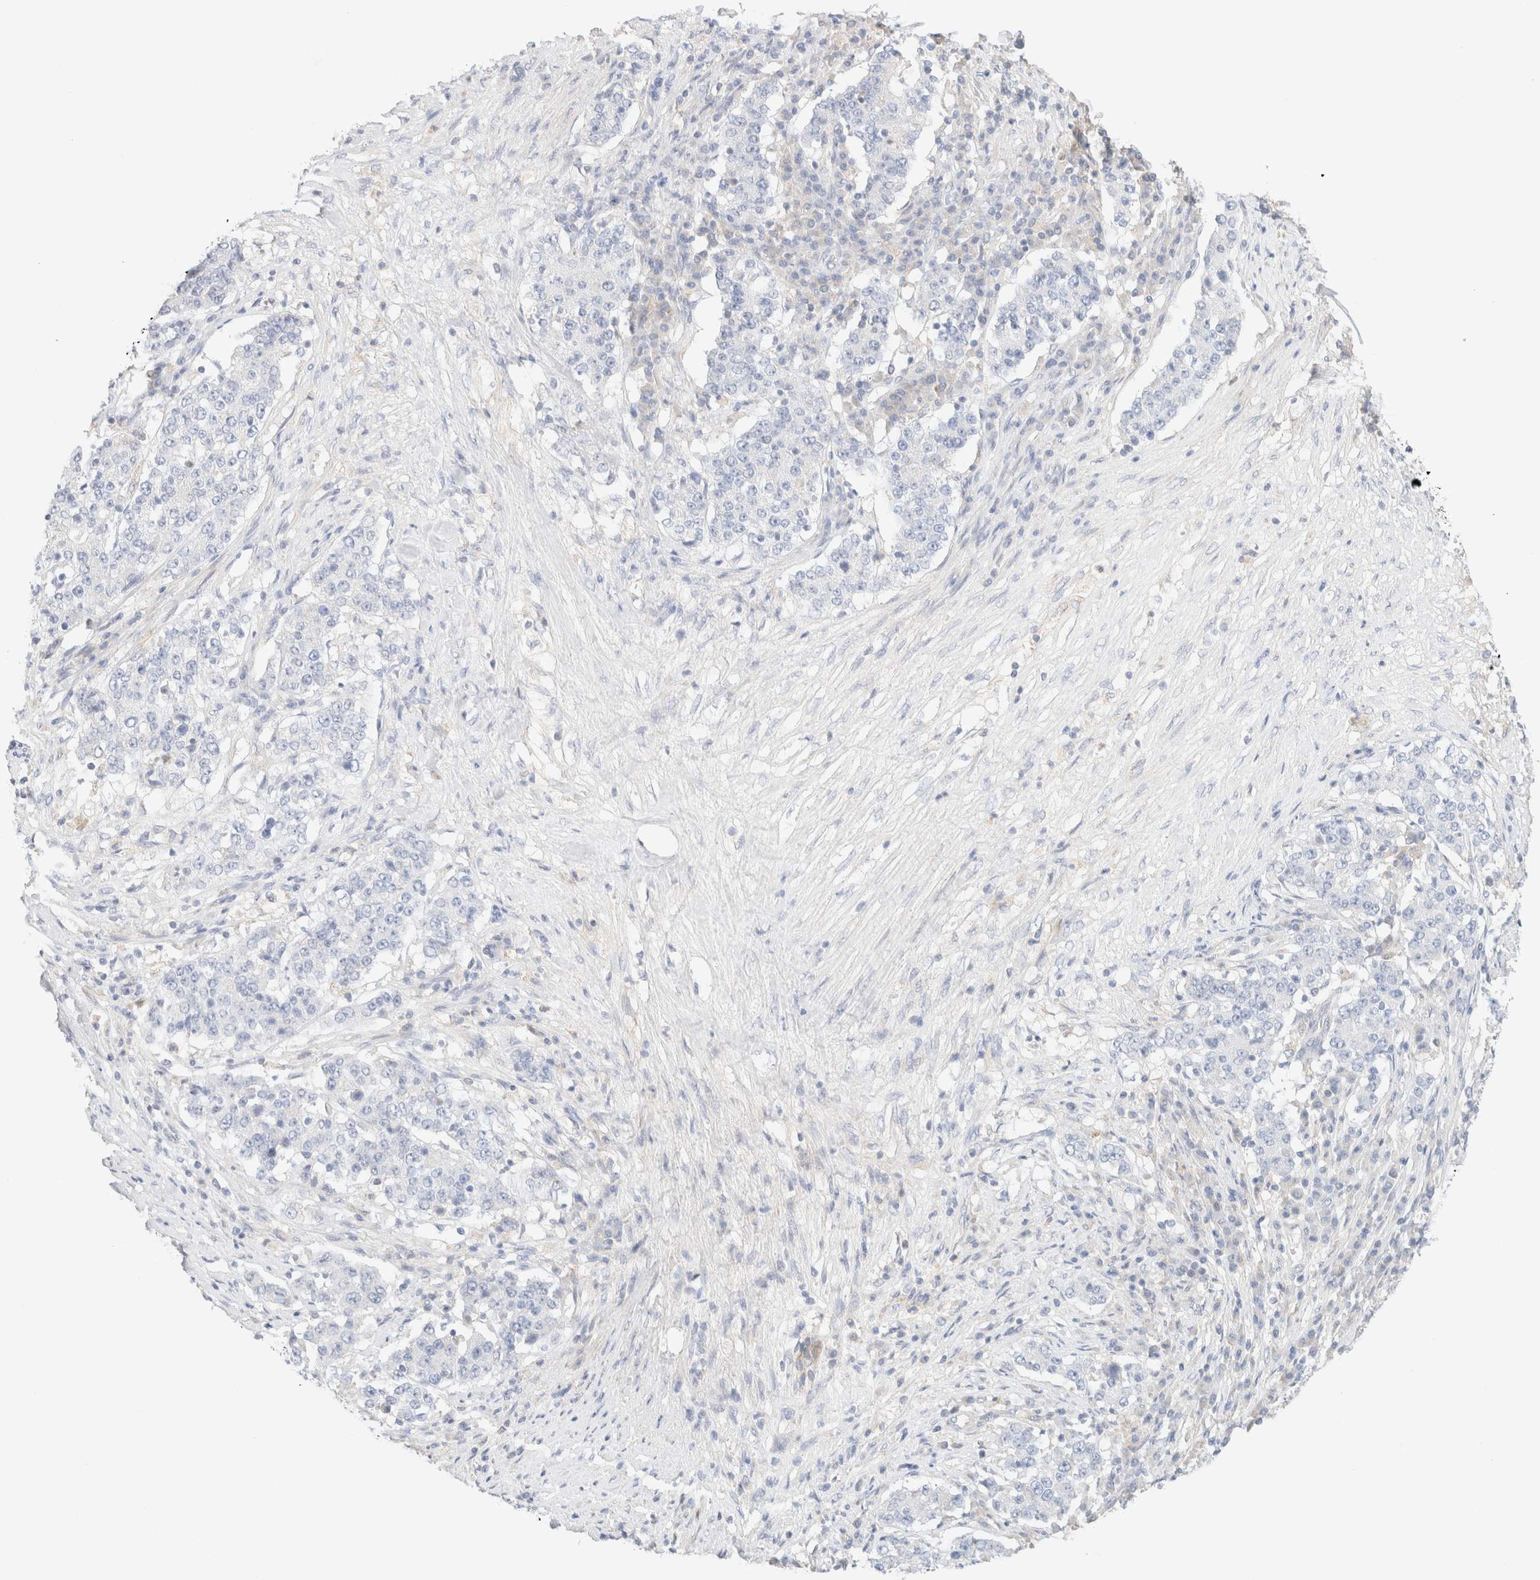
{"staining": {"intensity": "negative", "quantity": "none", "location": "none"}, "tissue": "stomach cancer", "cell_type": "Tumor cells", "image_type": "cancer", "snomed": [{"axis": "morphology", "description": "Adenocarcinoma, NOS"}, {"axis": "topography", "description": "Stomach"}], "caption": "Tumor cells show no significant expression in stomach adenocarcinoma.", "gene": "SARM1", "patient": {"sex": "male", "age": 59}}